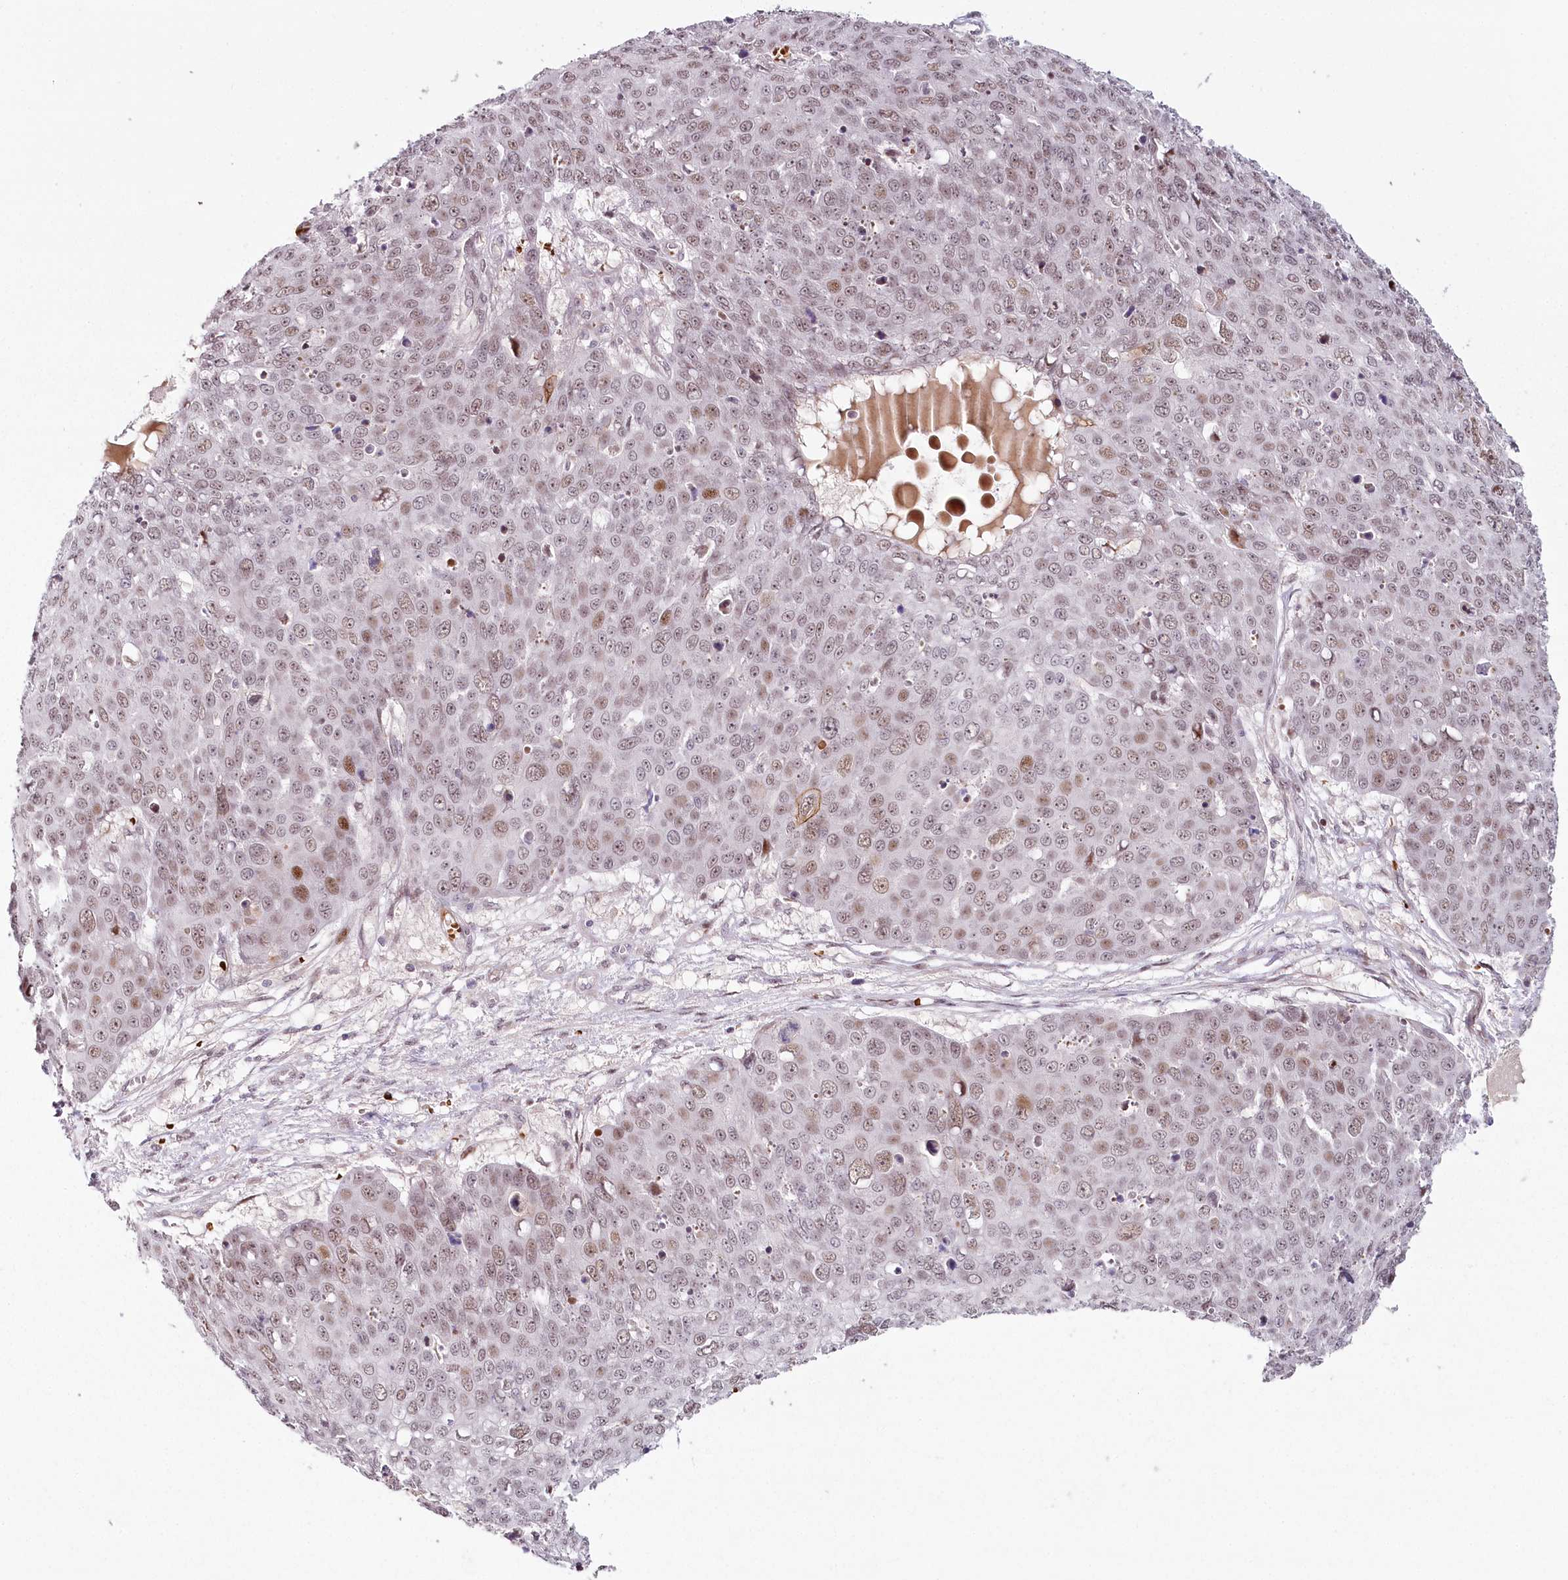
{"staining": {"intensity": "moderate", "quantity": "<25%", "location": "nuclear"}, "tissue": "skin cancer", "cell_type": "Tumor cells", "image_type": "cancer", "snomed": [{"axis": "morphology", "description": "Squamous cell carcinoma, NOS"}, {"axis": "topography", "description": "Skin"}], "caption": "Human skin cancer stained with a brown dye reveals moderate nuclear positive staining in approximately <25% of tumor cells.", "gene": "FAM204A", "patient": {"sex": "male", "age": 71}}